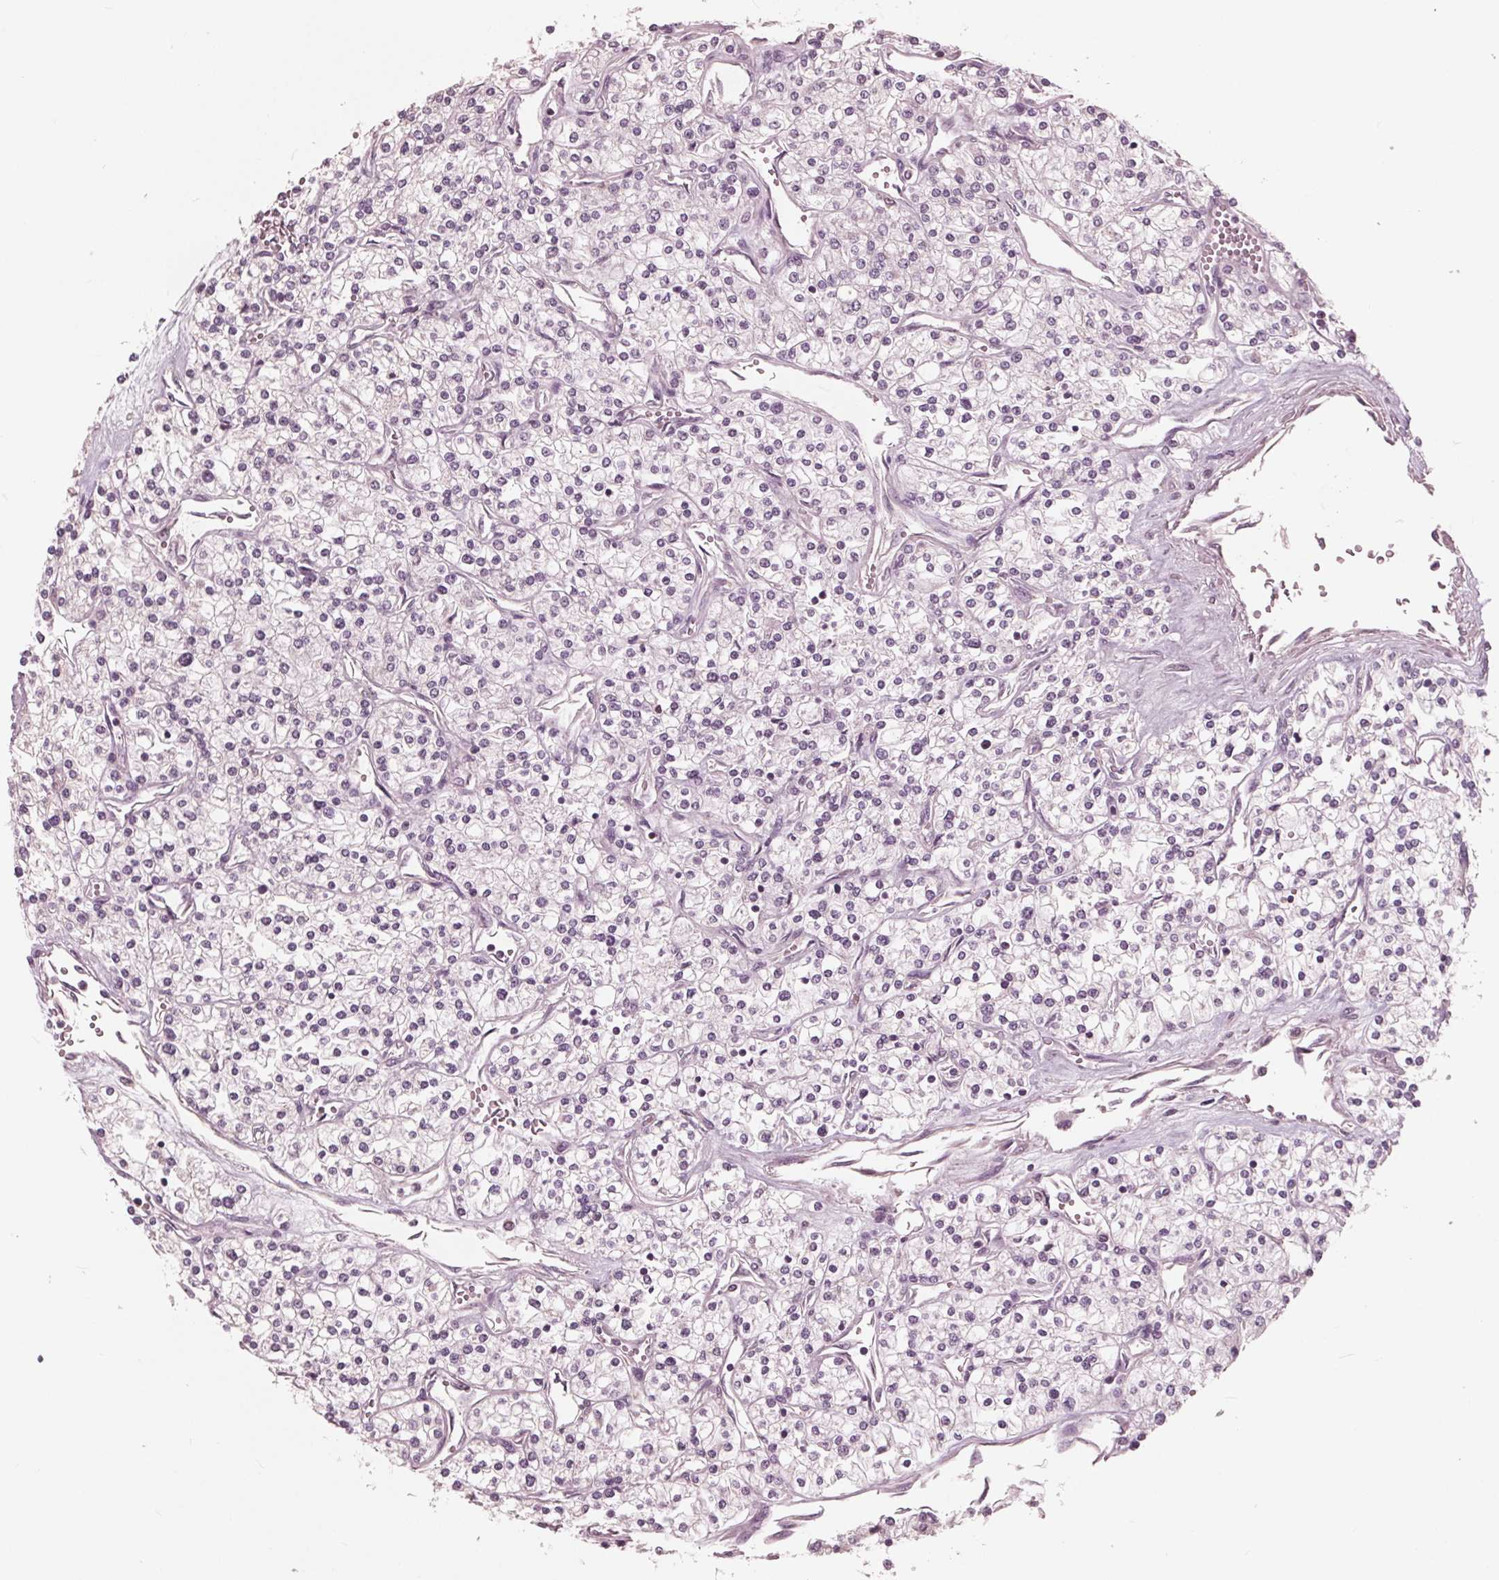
{"staining": {"intensity": "negative", "quantity": "none", "location": "none"}, "tissue": "renal cancer", "cell_type": "Tumor cells", "image_type": "cancer", "snomed": [{"axis": "morphology", "description": "Adenocarcinoma, NOS"}, {"axis": "topography", "description": "Kidney"}], "caption": "Histopathology image shows no protein expression in tumor cells of renal cancer (adenocarcinoma) tissue. Brightfield microscopy of immunohistochemistry stained with DAB (3,3'-diaminobenzidine) (brown) and hematoxylin (blue), captured at high magnification.", "gene": "ING3", "patient": {"sex": "male", "age": 80}}